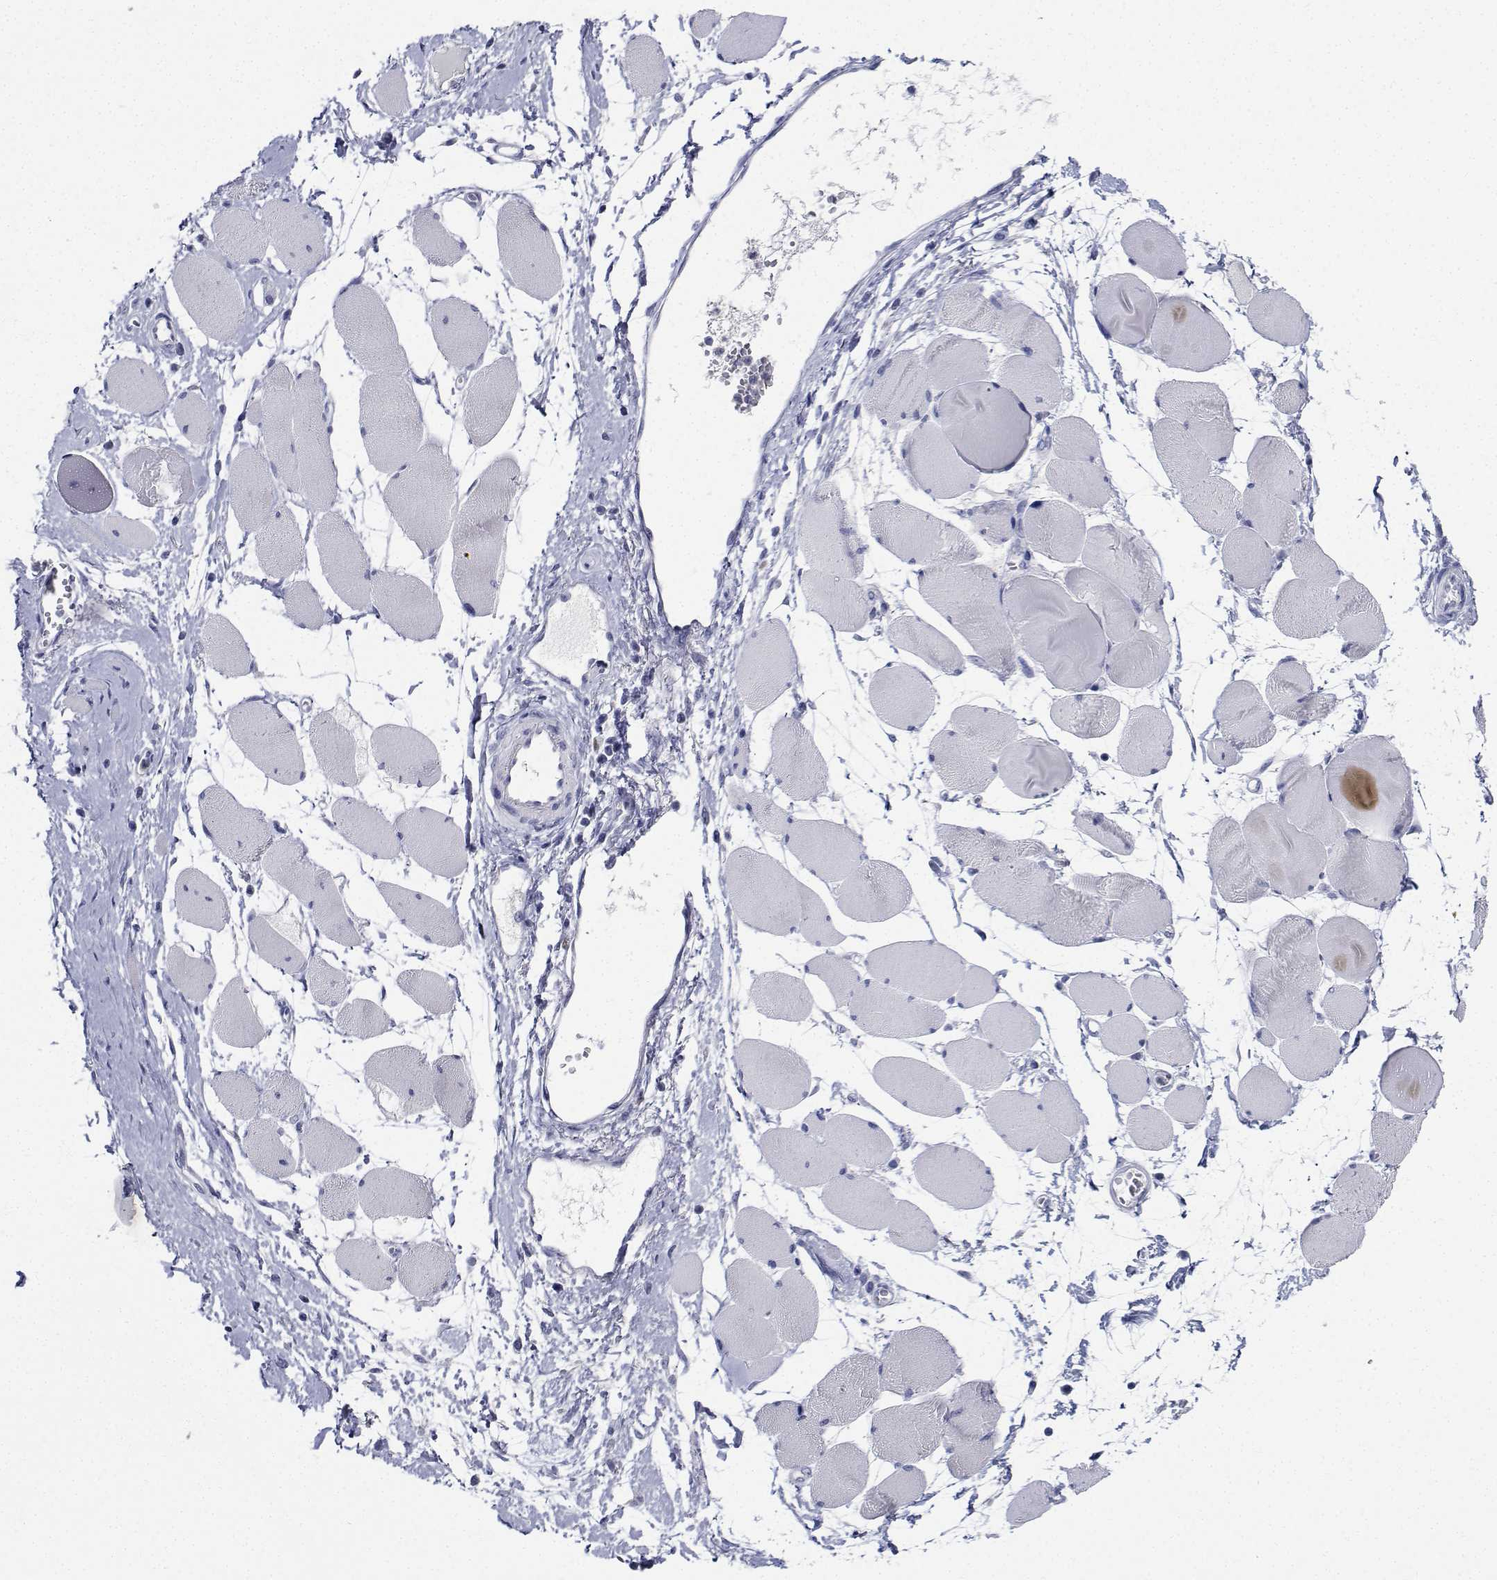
{"staining": {"intensity": "negative", "quantity": "none", "location": "none"}, "tissue": "skeletal muscle", "cell_type": "Myocytes", "image_type": "normal", "snomed": [{"axis": "morphology", "description": "Normal tissue, NOS"}, {"axis": "topography", "description": "Skeletal muscle"}], "caption": "Human skeletal muscle stained for a protein using immunohistochemistry (IHC) reveals no staining in myocytes.", "gene": "PLXNA4", "patient": {"sex": "female", "age": 75}}